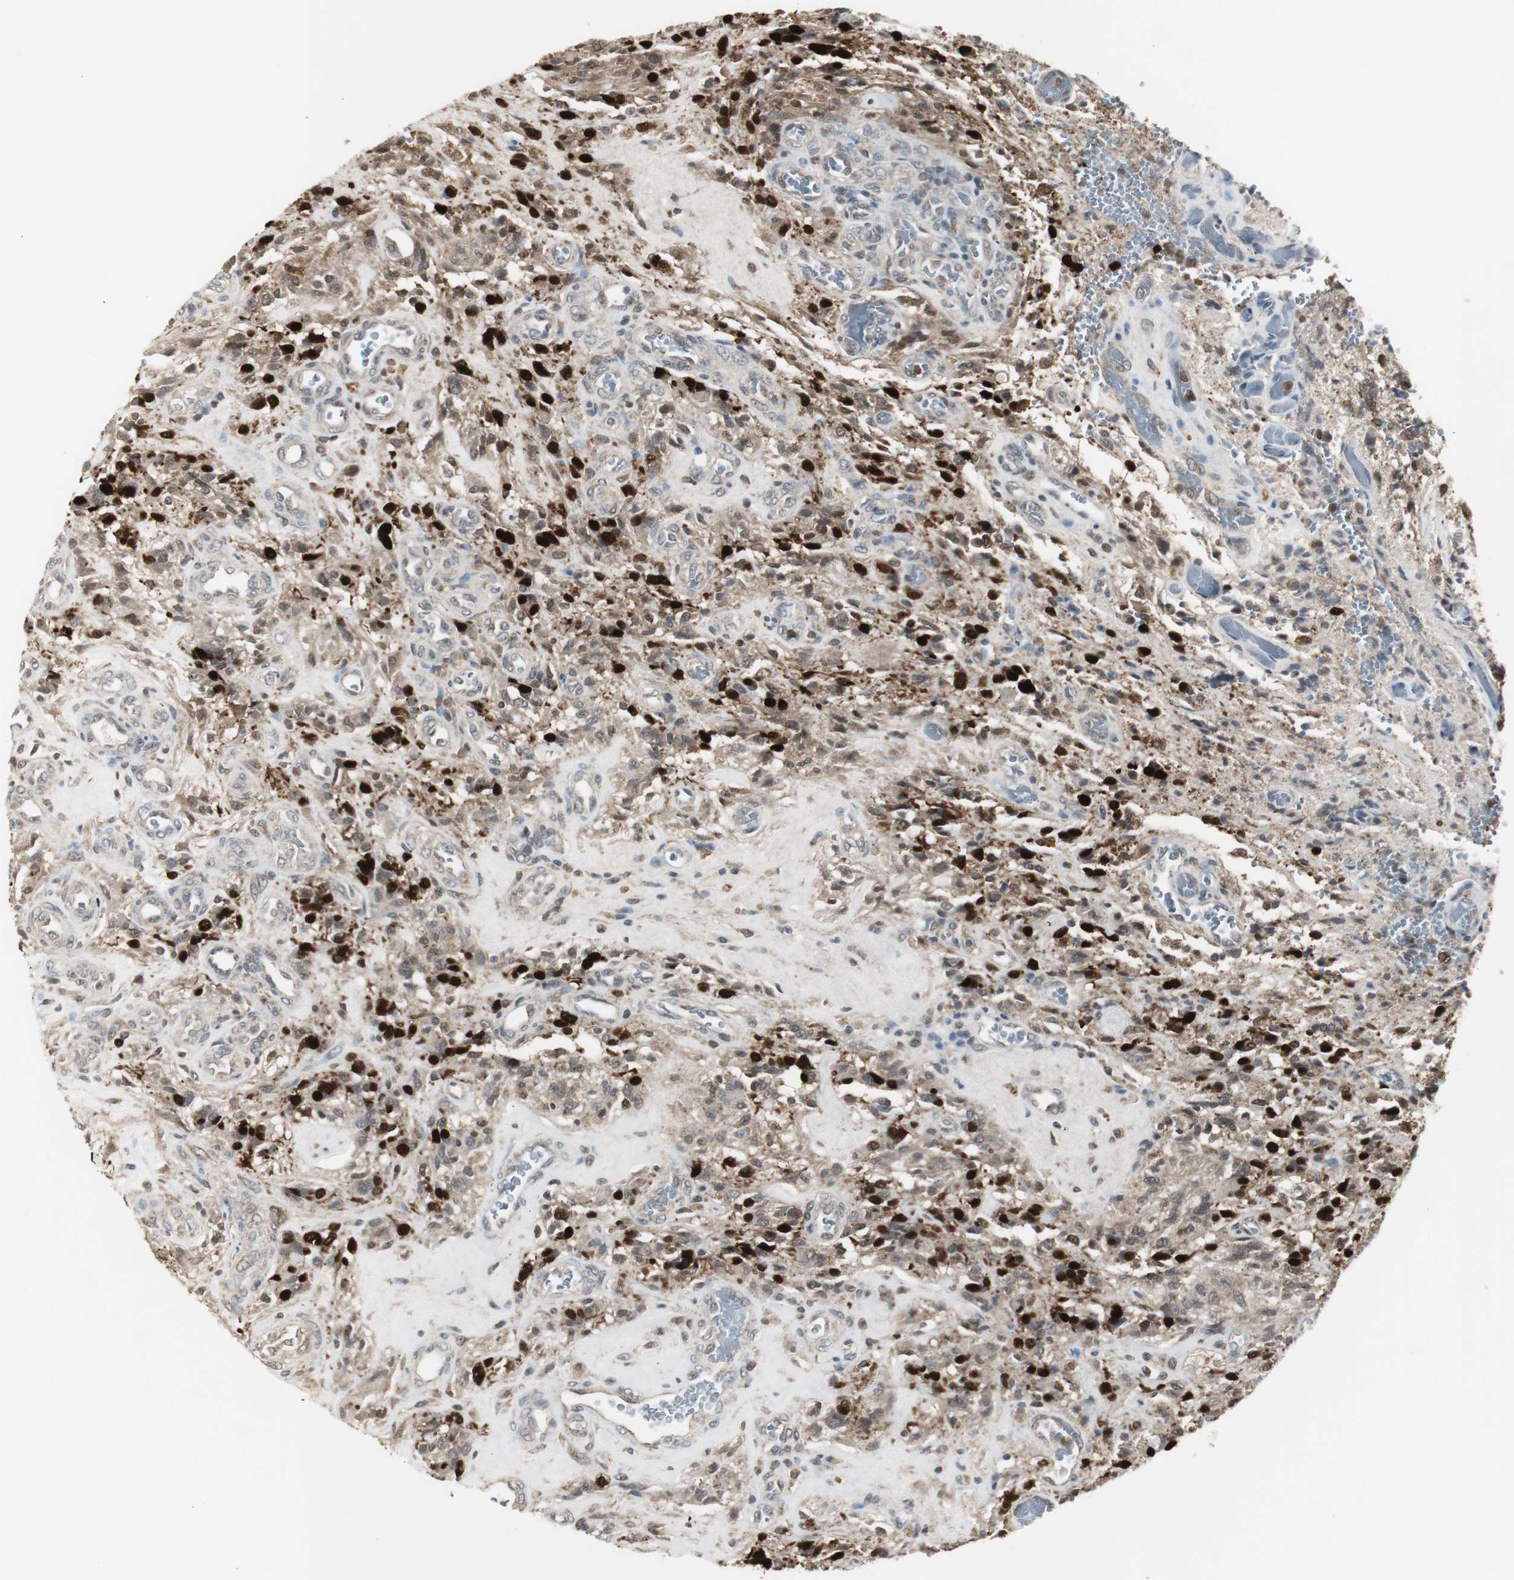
{"staining": {"intensity": "strong", "quantity": ">75%", "location": "cytoplasmic/membranous,nuclear"}, "tissue": "glioma", "cell_type": "Tumor cells", "image_type": "cancer", "snomed": [{"axis": "morphology", "description": "Normal tissue, NOS"}, {"axis": "morphology", "description": "Glioma, malignant, High grade"}, {"axis": "topography", "description": "Cerebral cortex"}], "caption": "This is an image of immunohistochemistry staining of malignant glioma (high-grade), which shows strong positivity in the cytoplasmic/membranous and nuclear of tumor cells.", "gene": "PLIN3", "patient": {"sex": "male", "age": 56}}